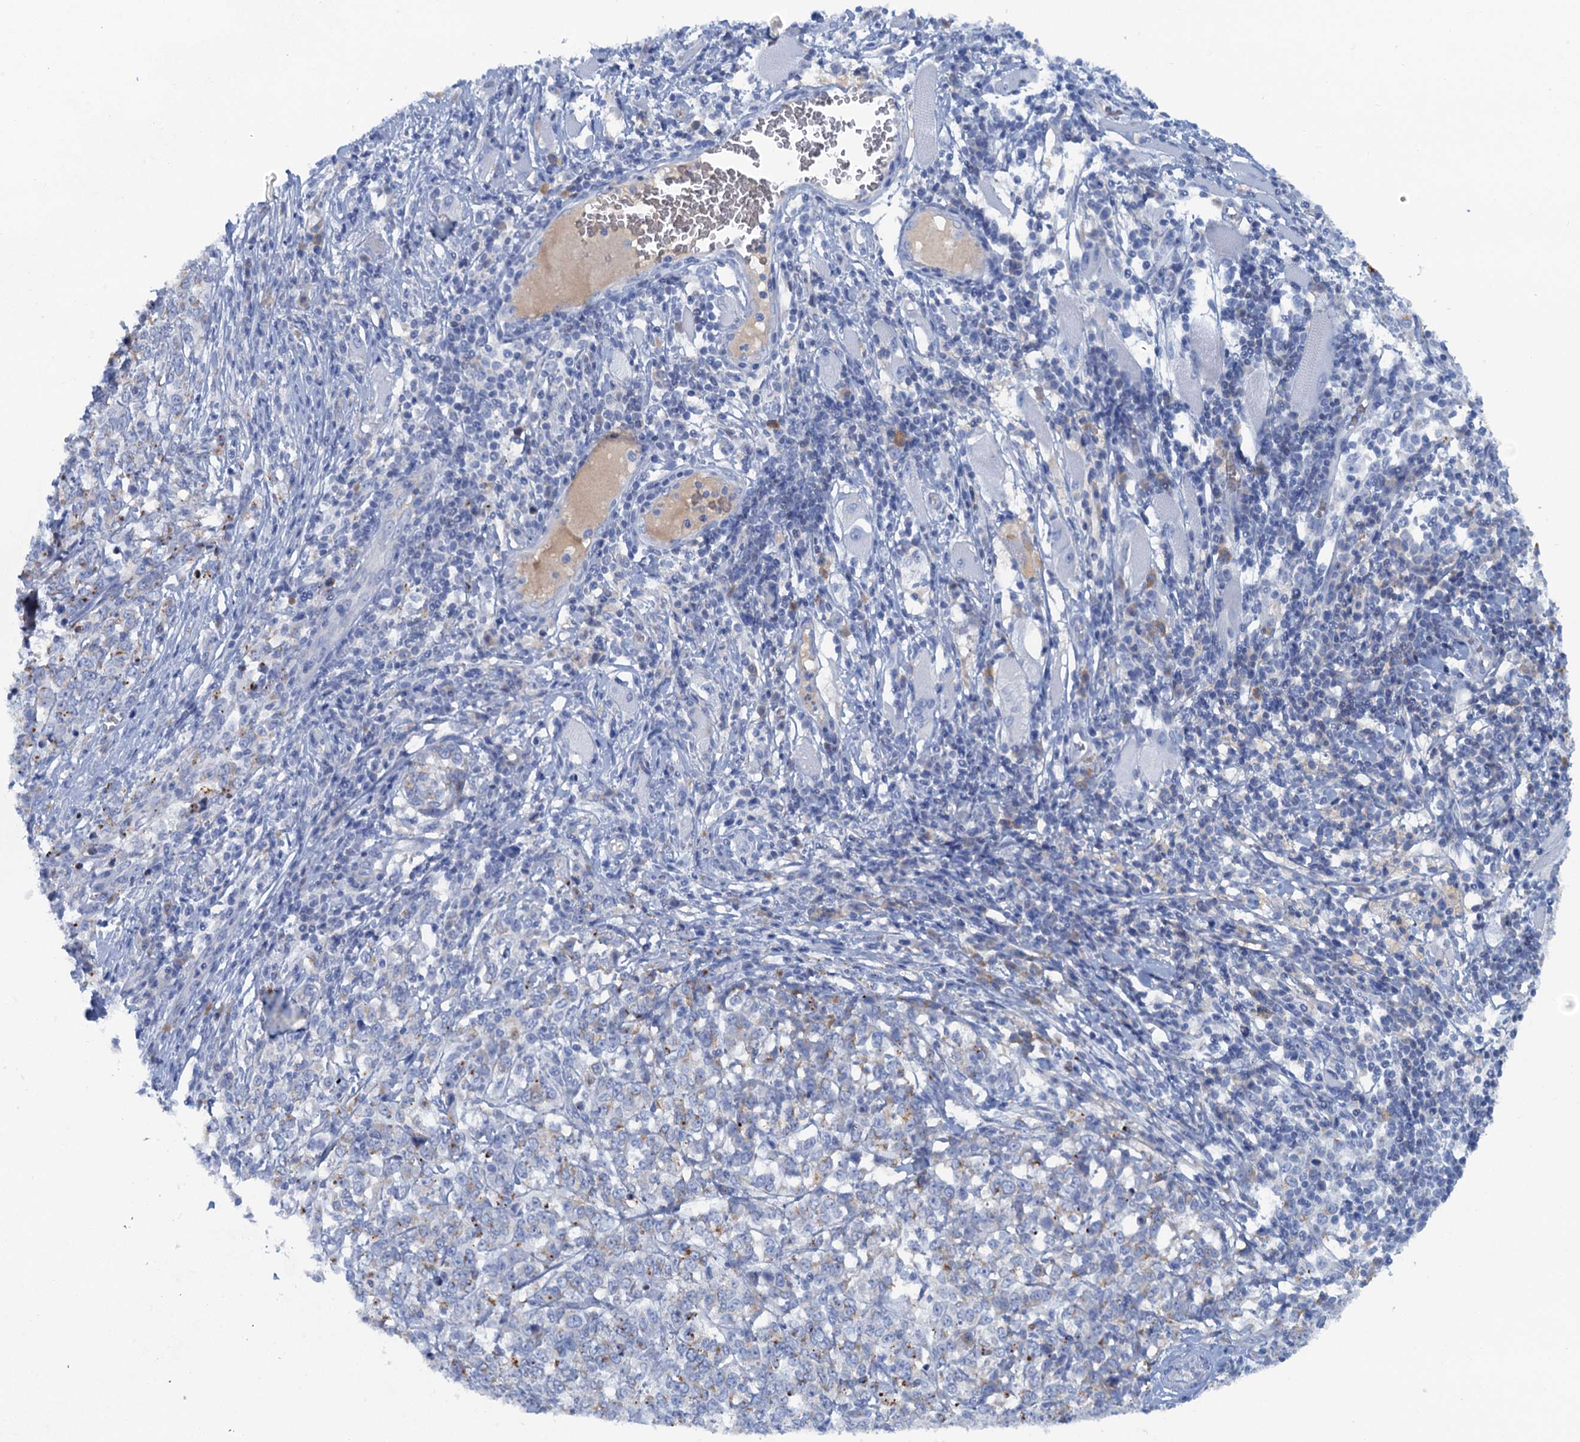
{"staining": {"intensity": "weak", "quantity": "25%-75%", "location": "cytoplasmic/membranous"}, "tissue": "melanoma", "cell_type": "Tumor cells", "image_type": "cancer", "snomed": [{"axis": "morphology", "description": "Malignant melanoma, NOS"}, {"axis": "topography", "description": "Skin"}], "caption": "Melanoma tissue exhibits weak cytoplasmic/membranous expression in approximately 25%-75% of tumor cells, visualized by immunohistochemistry.", "gene": "MYADML2", "patient": {"sex": "female", "age": 72}}